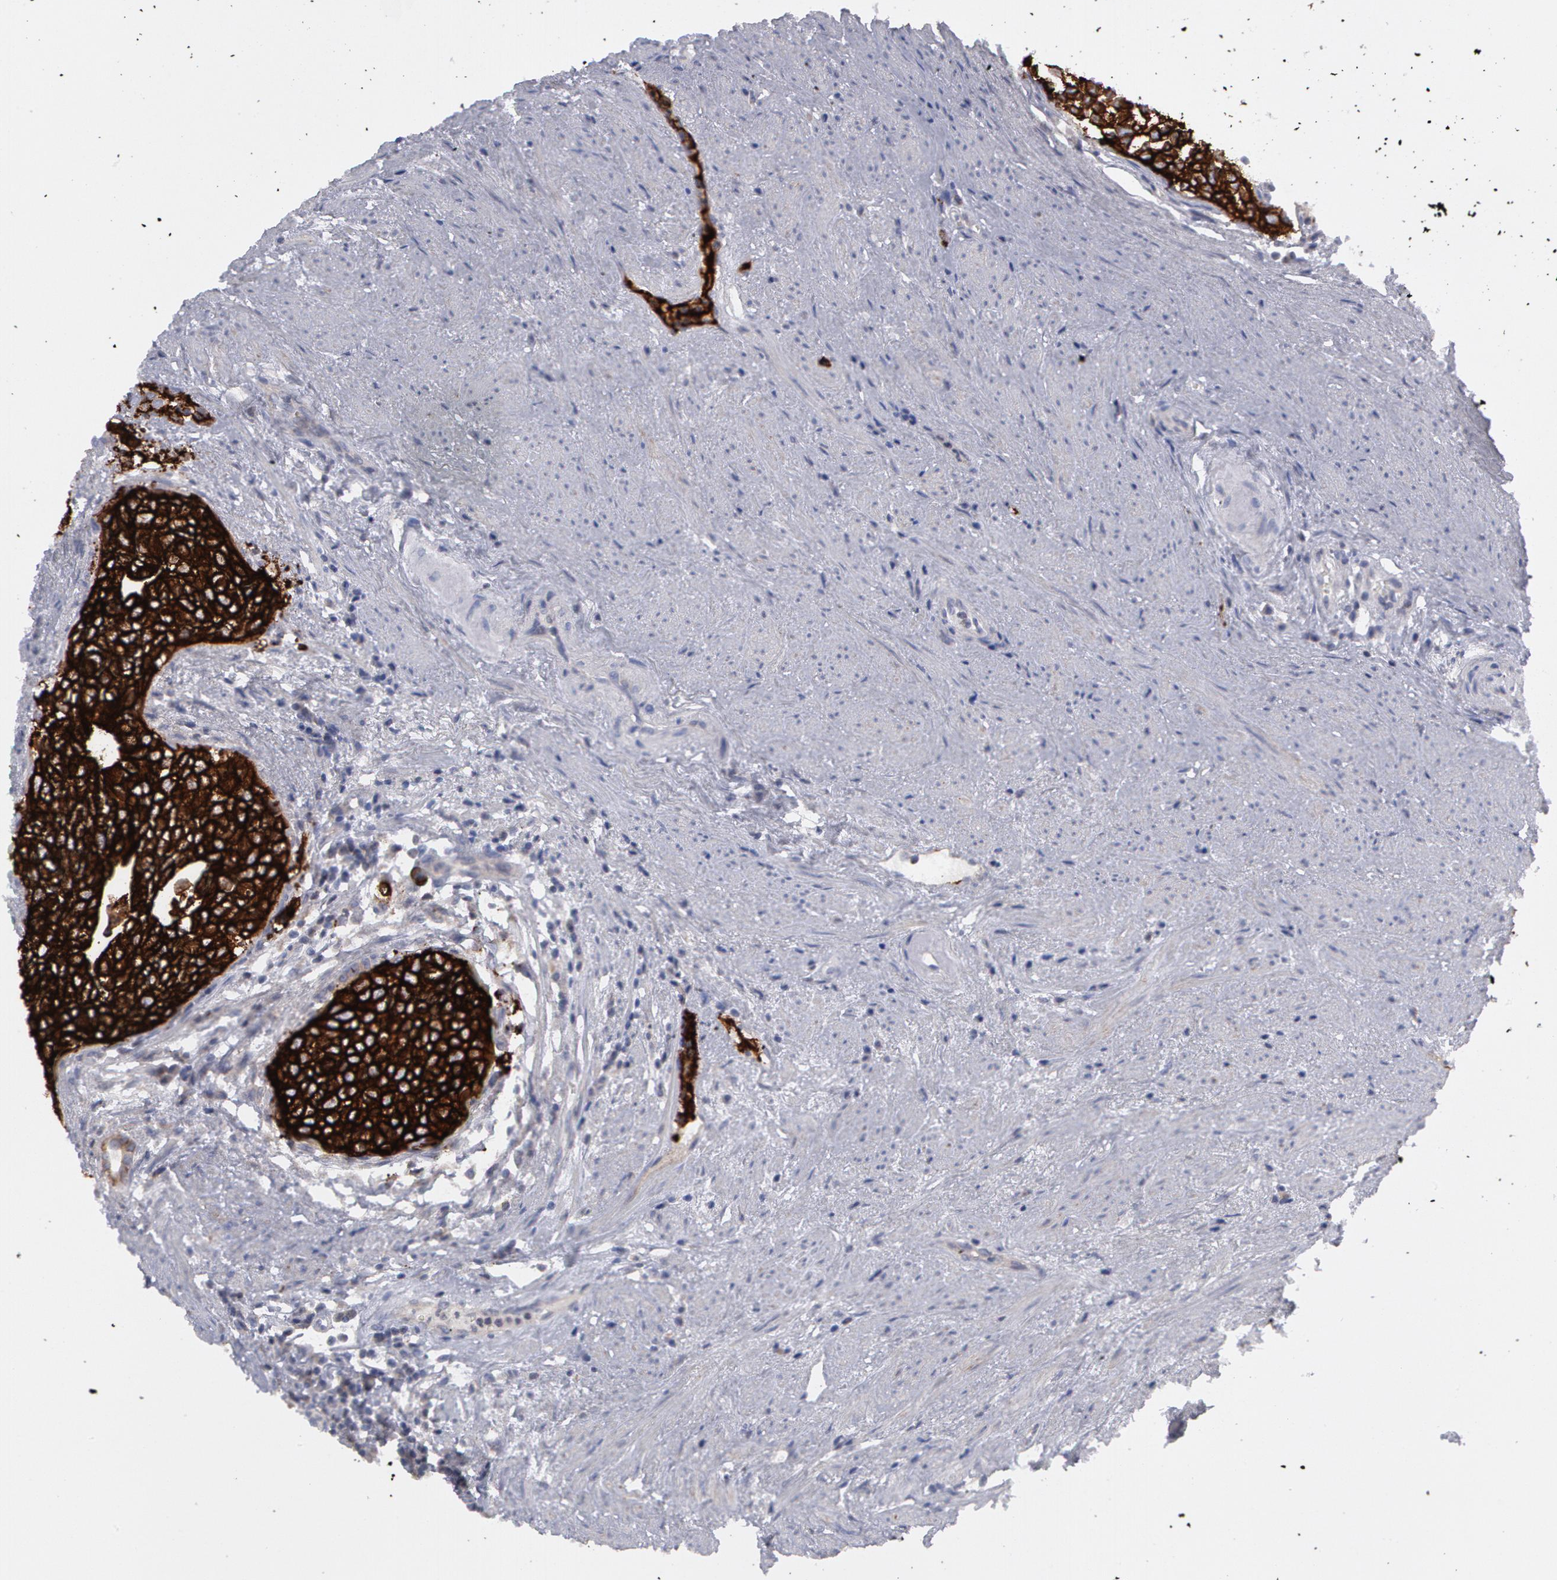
{"staining": {"intensity": "strong", "quantity": ">75%", "location": "cytoplasmic/membranous"}, "tissue": "urothelial cancer", "cell_type": "Tumor cells", "image_type": "cancer", "snomed": [{"axis": "morphology", "description": "Urothelial carcinoma, High grade"}, {"axis": "topography", "description": "Urinary bladder"}], "caption": "Immunohistochemical staining of human urothelial cancer reveals high levels of strong cytoplasmic/membranous protein expression in about >75% of tumor cells. (DAB IHC, brown staining for protein, blue staining for nuclei).", "gene": "ERBB2", "patient": {"sex": "male", "age": 81}}